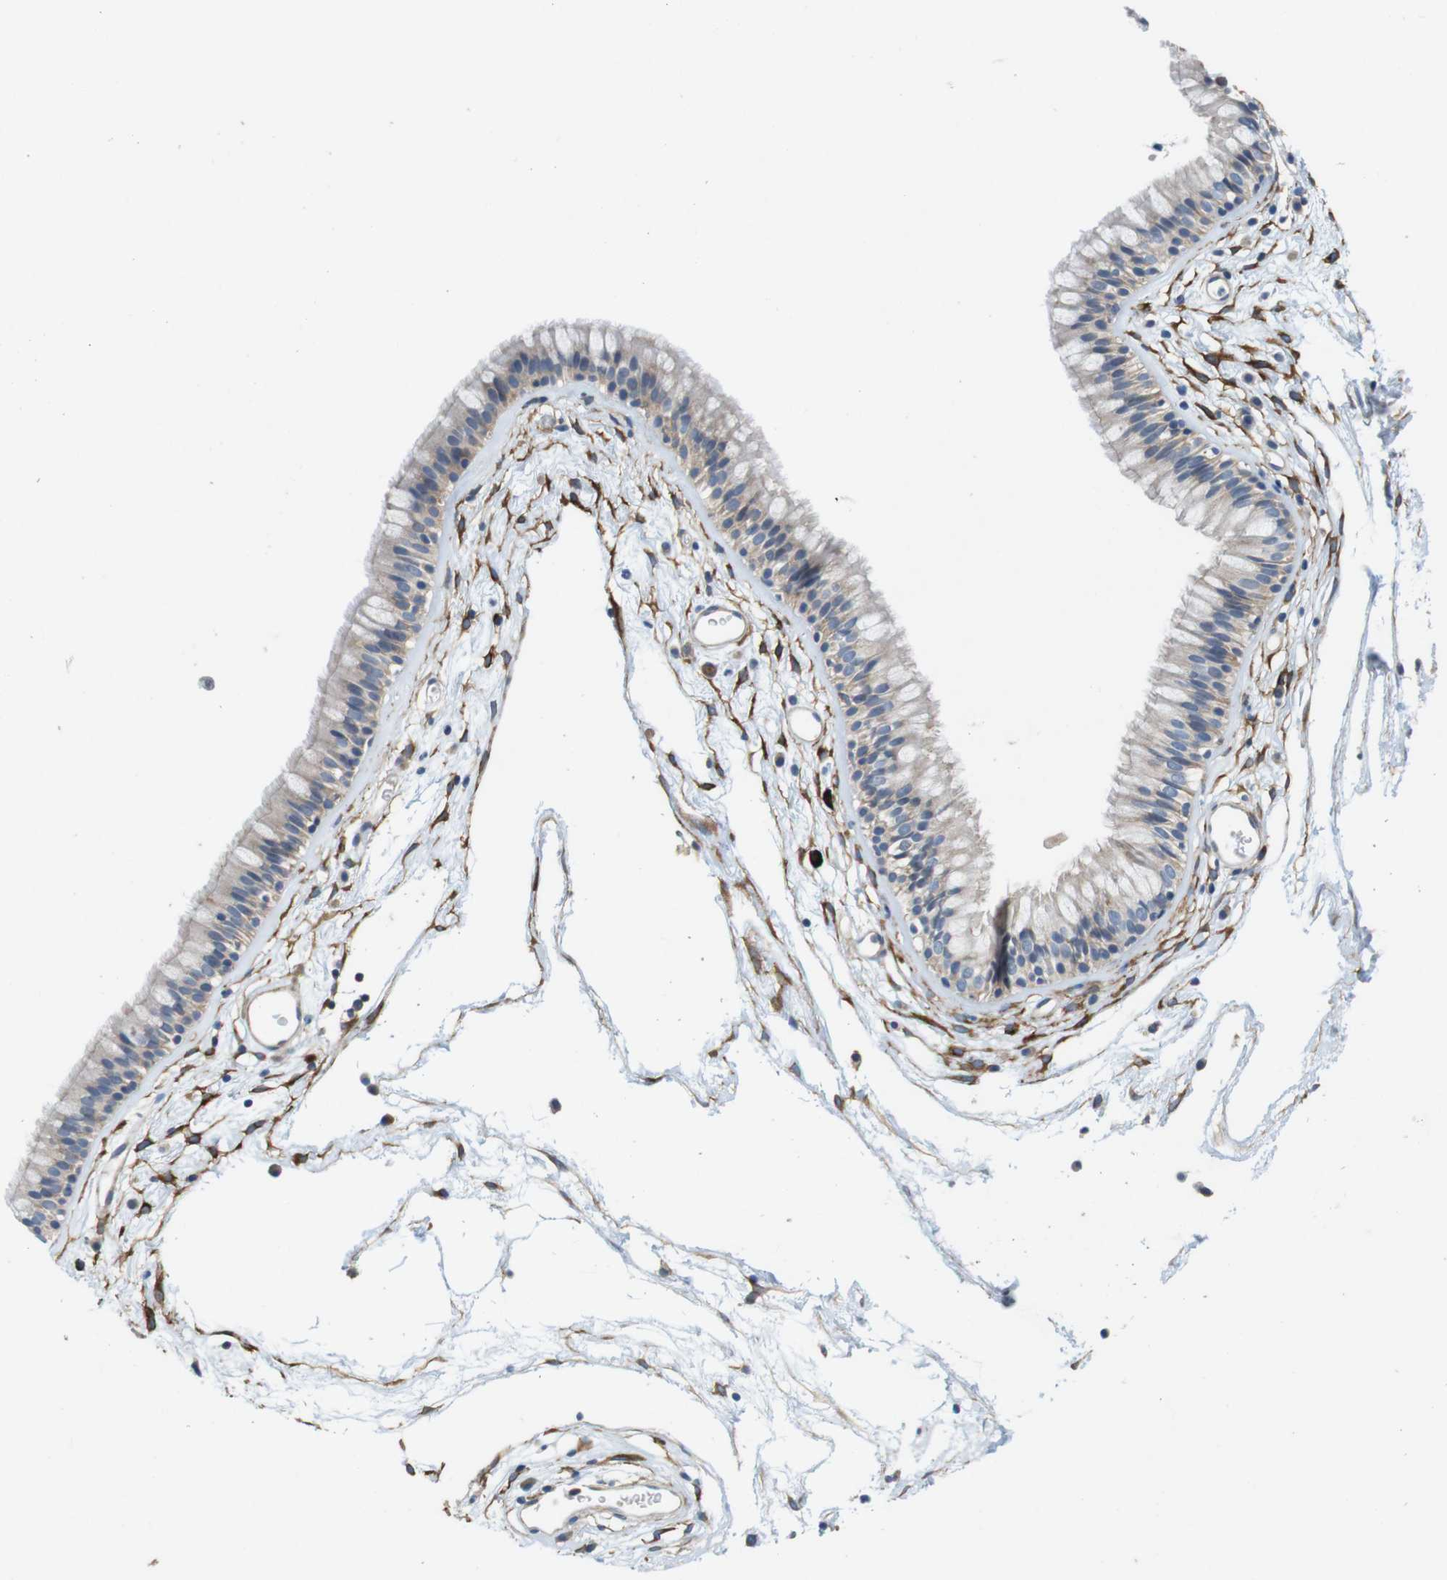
{"staining": {"intensity": "moderate", "quantity": "<25%", "location": "cytoplasmic/membranous"}, "tissue": "nasopharynx", "cell_type": "Respiratory epithelial cells", "image_type": "normal", "snomed": [{"axis": "morphology", "description": "Normal tissue, NOS"}, {"axis": "morphology", "description": "Inflammation, NOS"}, {"axis": "topography", "description": "Nasopharynx"}], "caption": "Nasopharynx stained with DAB IHC displays low levels of moderate cytoplasmic/membranous staining in approximately <25% of respiratory epithelial cells.", "gene": "DCLK1", "patient": {"sex": "male", "age": 48}}